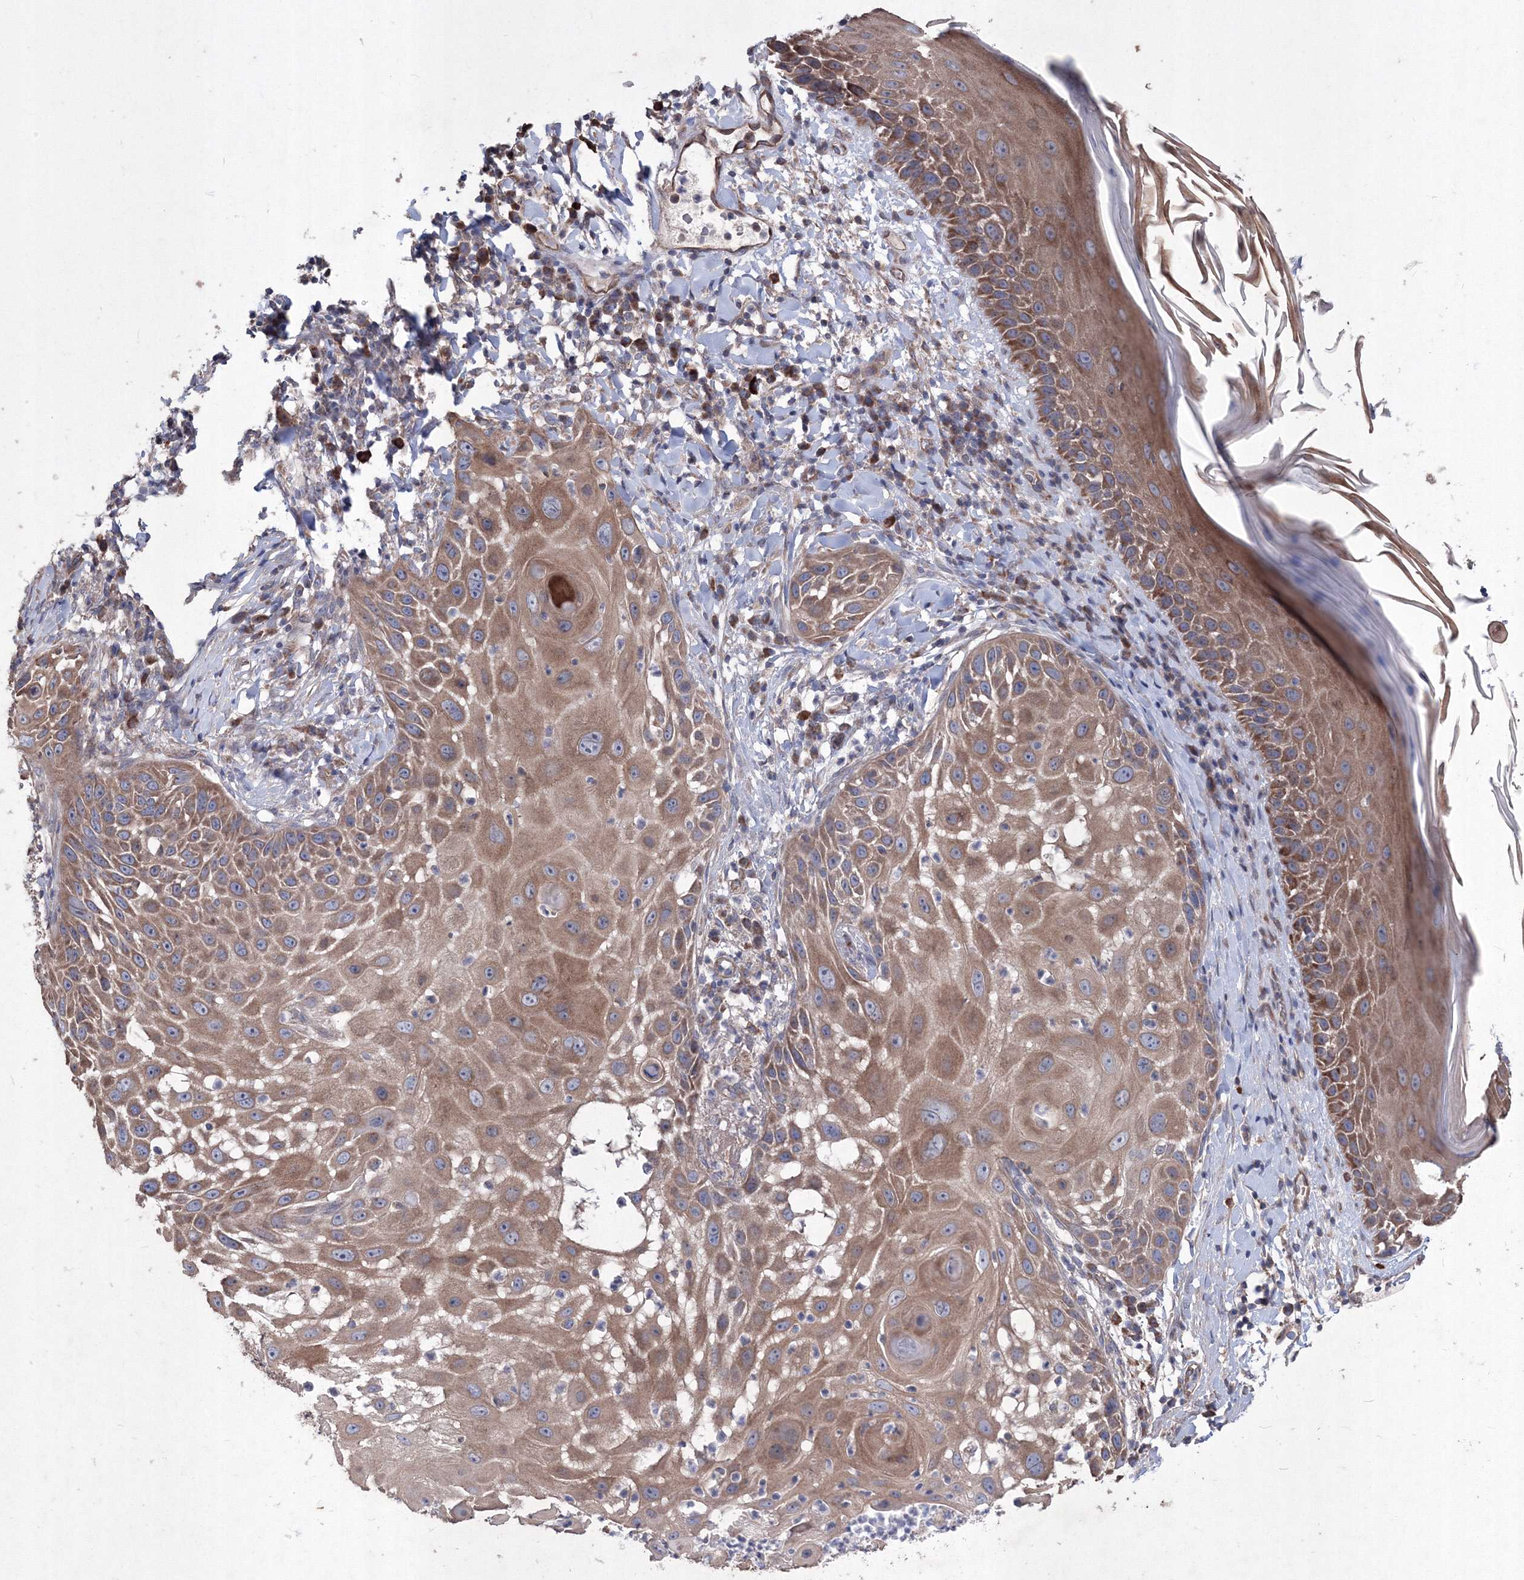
{"staining": {"intensity": "moderate", "quantity": ">75%", "location": "cytoplasmic/membranous"}, "tissue": "skin cancer", "cell_type": "Tumor cells", "image_type": "cancer", "snomed": [{"axis": "morphology", "description": "Squamous cell carcinoma, NOS"}, {"axis": "topography", "description": "Skin"}], "caption": "Immunohistochemical staining of skin squamous cell carcinoma exhibits medium levels of moderate cytoplasmic/membranous expression in approximately >75% of tumor cells.", "gene": "MTRF1L", "patient": {"sex": "female", "age": 44}}